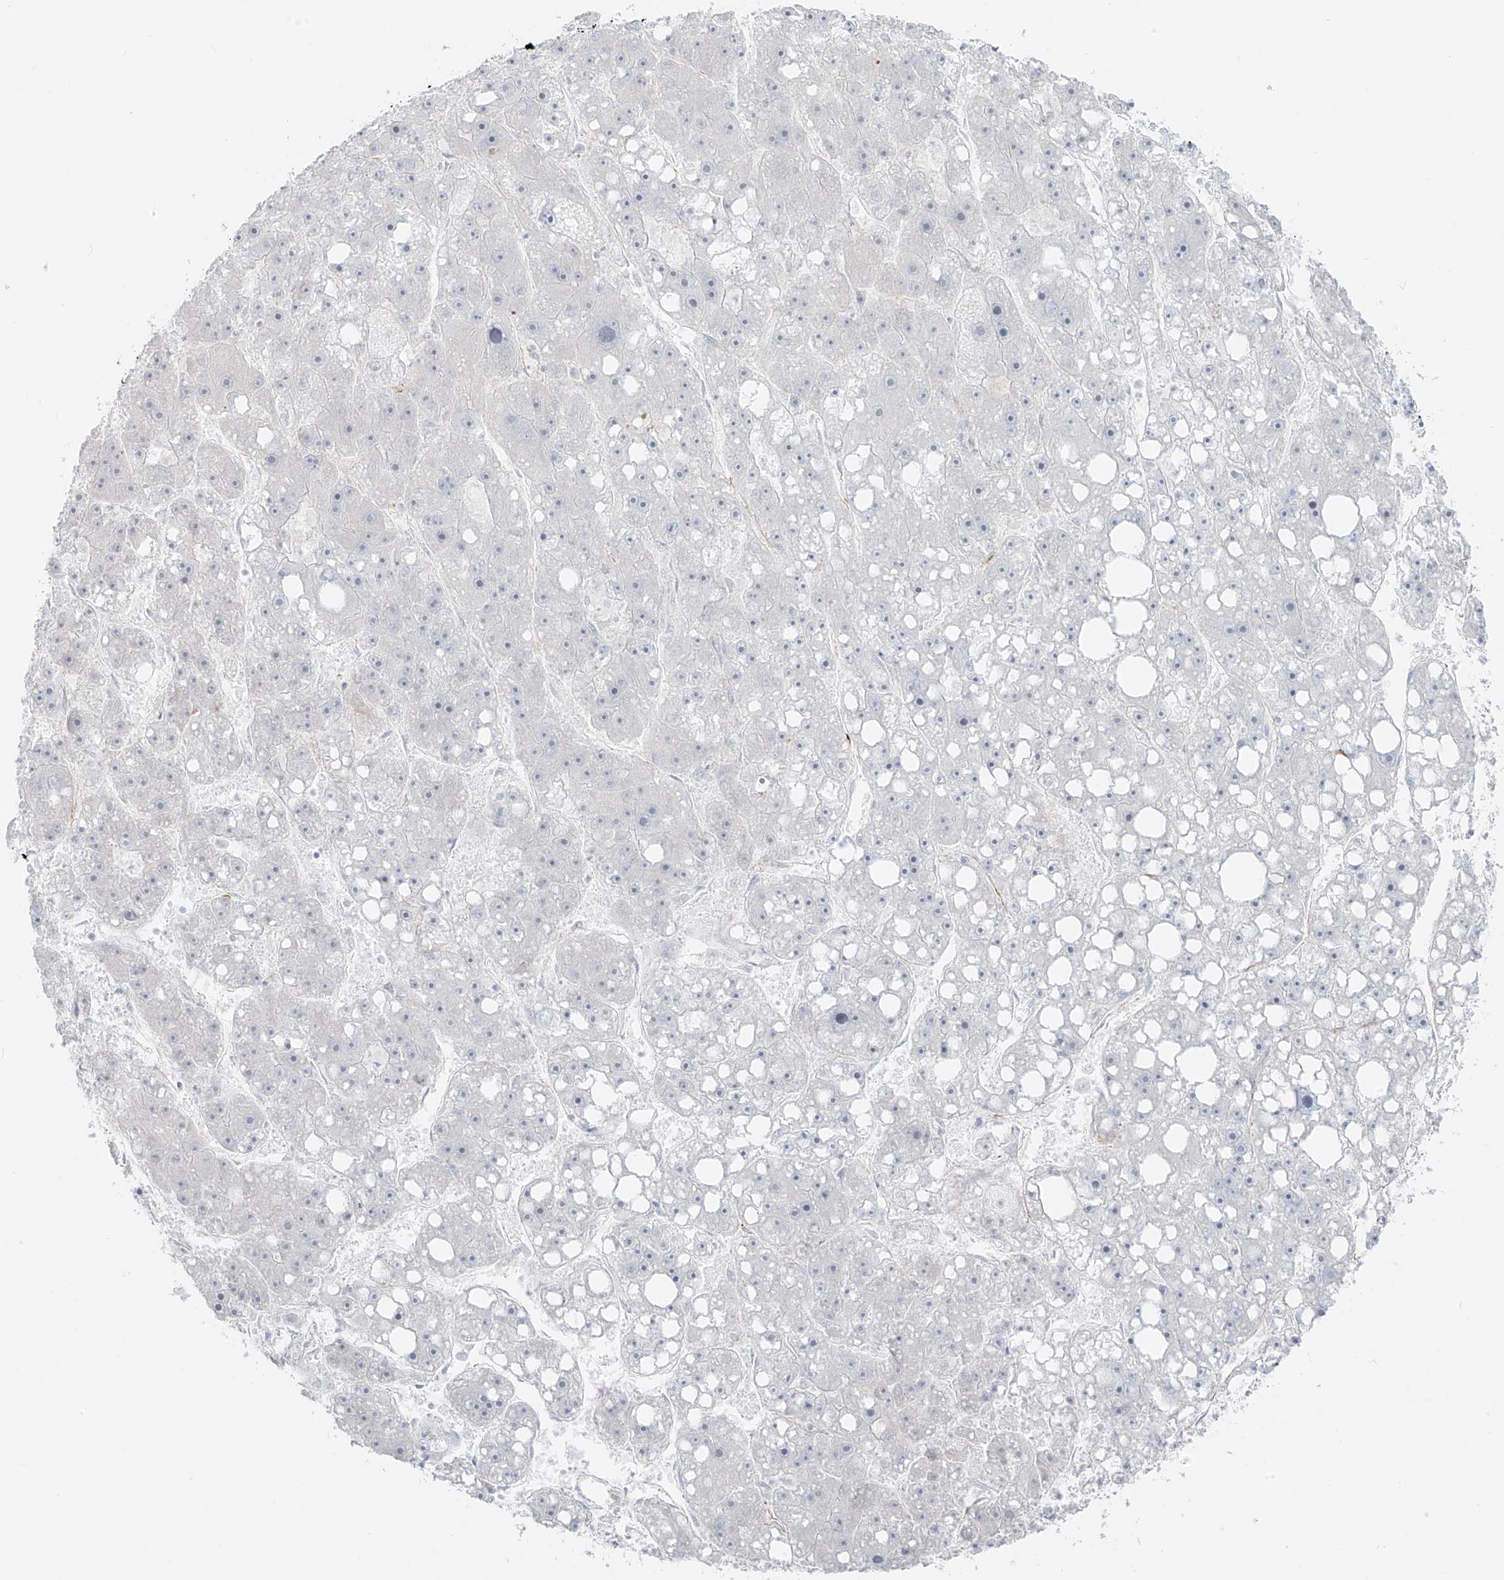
{"staining": {"intensity": "negative", "quantity": "none", "location": "none"}, "tissue": "liver cancer", "cell_type": "Tumor cells", "image_type": "cancer", "snomed": [{"axis": "morphology", "description": "Carcinoma, Hepatocellular, NOS"}, {"axis": "topography", "description": "Liver"}], "caption": "This image is of hepatocellular carcinoma (liver) stained with immunohistochemistry (IHC) to label a protein in brown with the nuclei are counter-stained blue. There is no expression in tumor cells.", "gene": "C11orf87", "patient": {"sex": "female", "age": 61}}